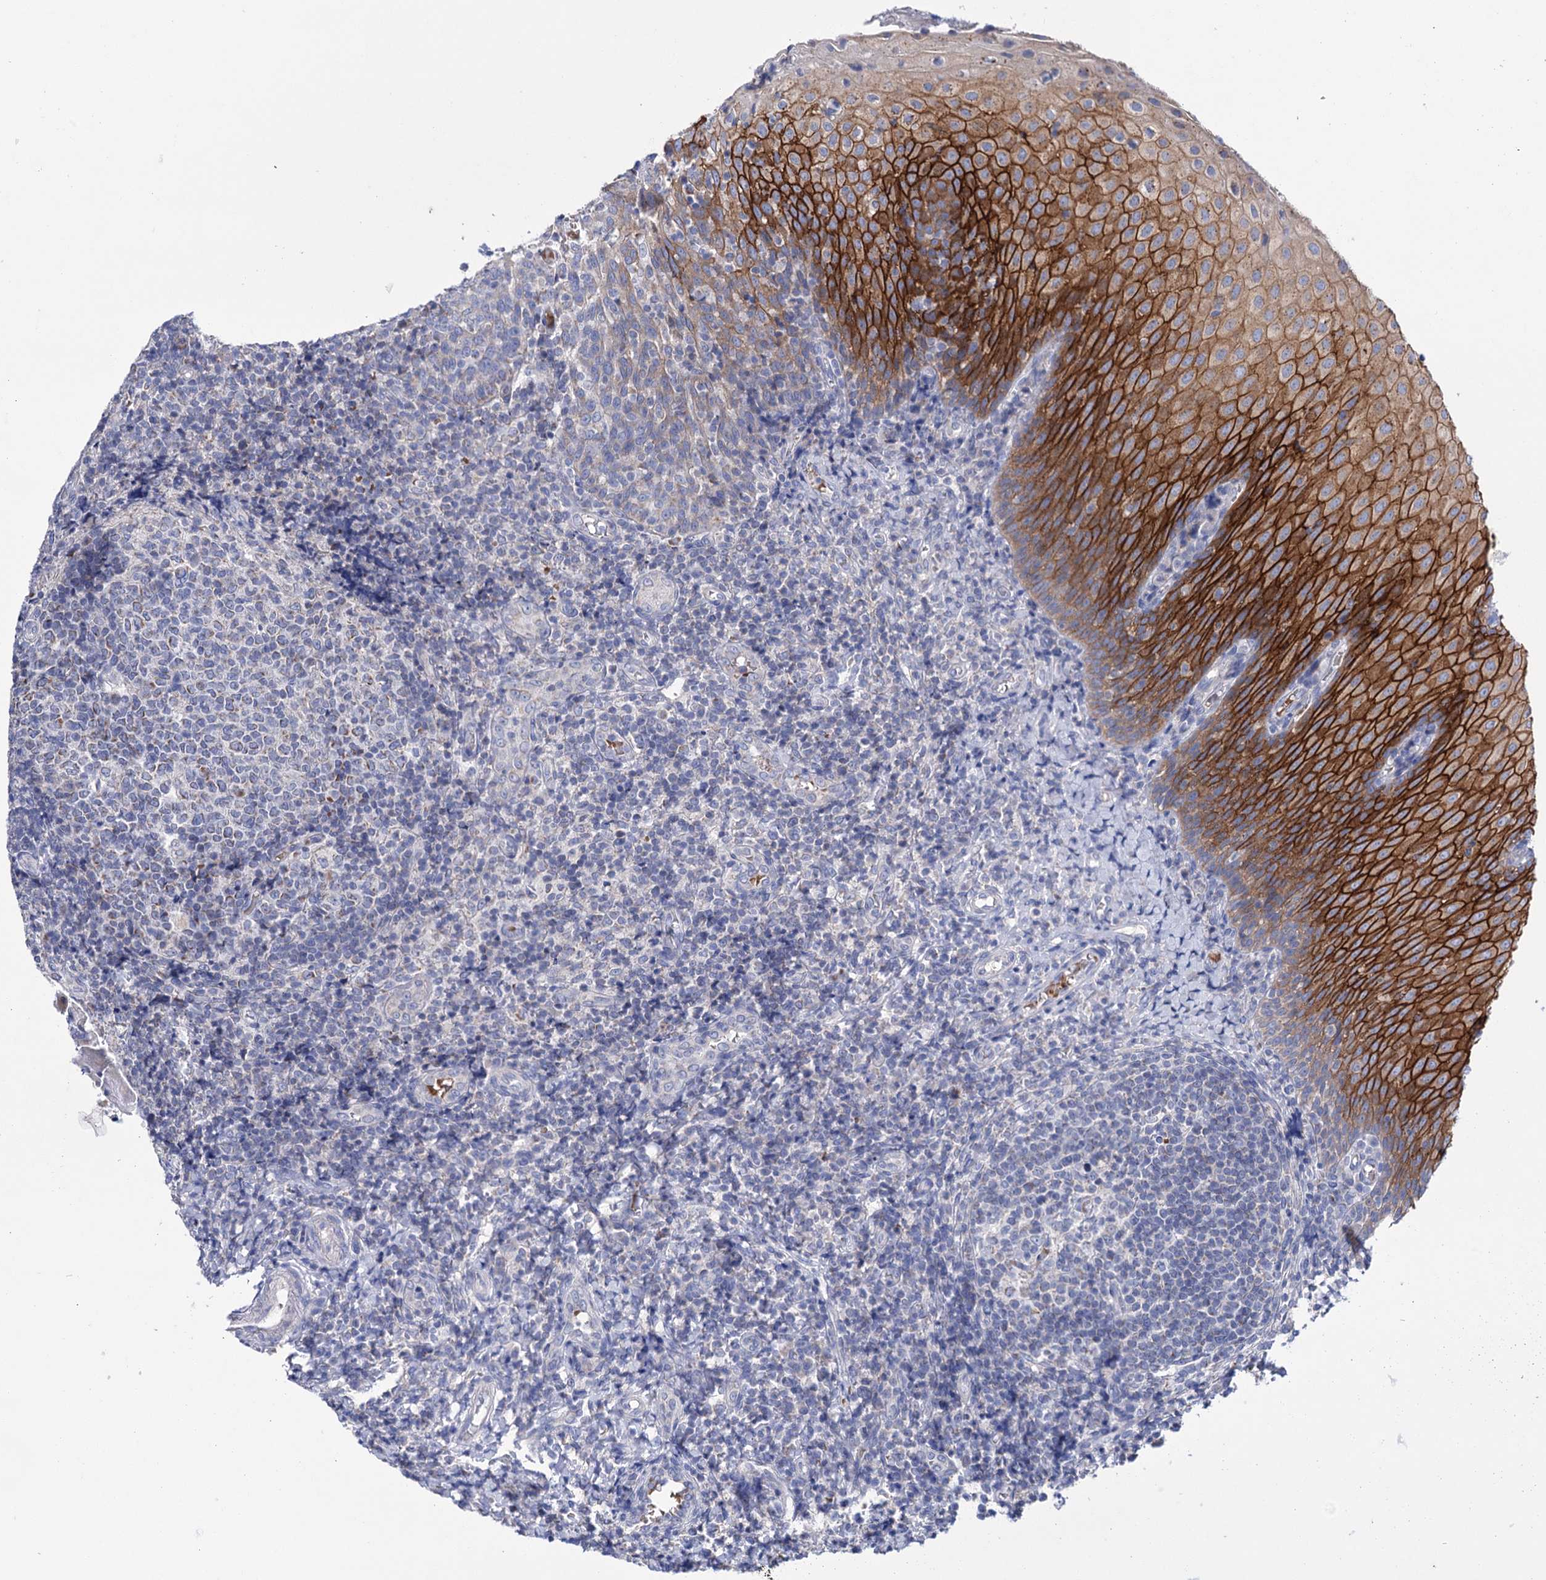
{"staining": {"intensity": "weak", "quantity": "<25%", "location": "cytoplasmic/membranous"}, "tissue": "tonsil", "cell_type": "Germinal center cells", "image_type": "normal", "snomed": [{"axis": "morphology", "description": "Normal tissue, NOS"}, {"axis": "topography", "description": "Tonsil"}], "caption": "Germinal center cells show no significant staining in benign tonsil. Brightfield microscopy of immunohistochemistry stained with DAB (3,3'-diaminobenzidine) (brown) and hematoxylin (blue), captured at high magnification.", "gene": "YARS2", "patient": {"sex": "female", "age": 19}}